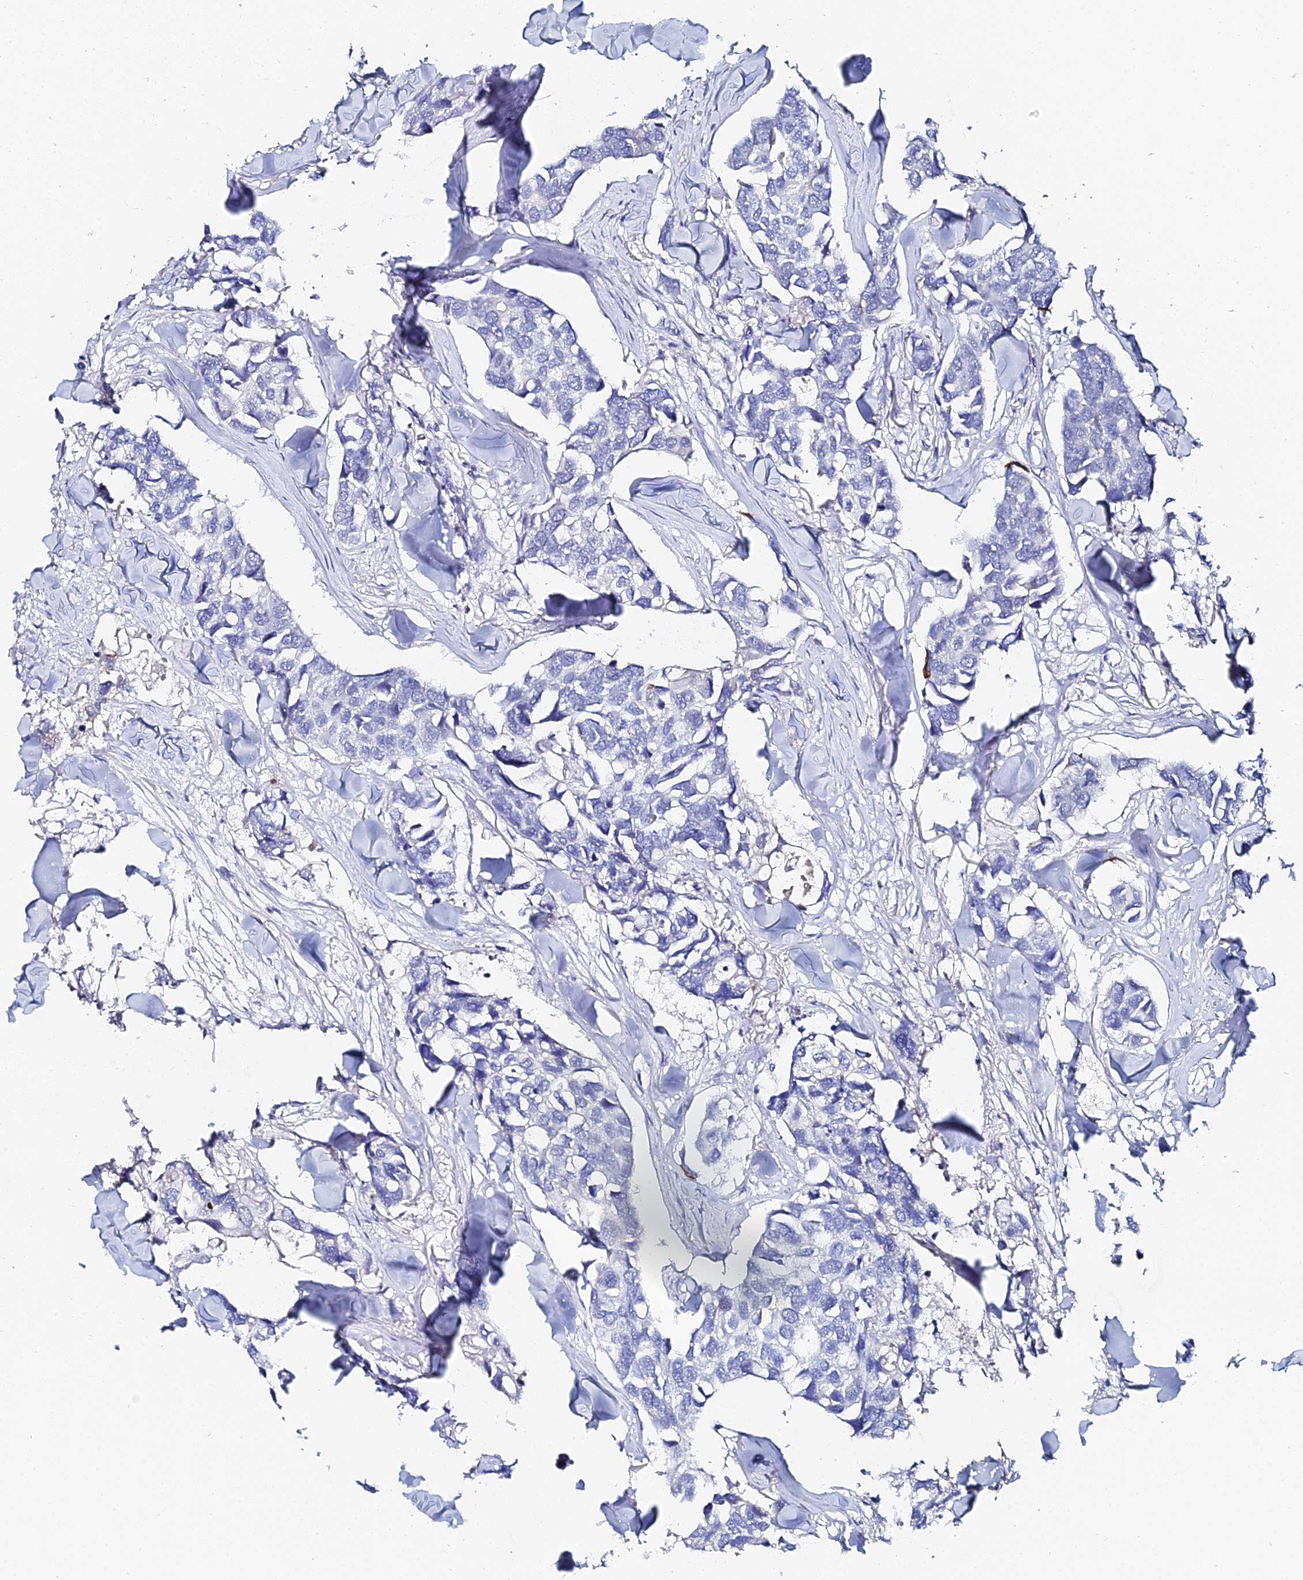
{"staining": {"intensity": "negative", "quantity": "none", "location": "none"}, "tissue": "breast cancer", "cell_type": "Tumor cells", "image_type": "cancer", "snomed": [{"axis": "morphology", "description": "Duct carcinoma"}, {"axis": "topography", "description": "Breast"}], "caption": "Infiltrating ductal carcinoma (breast) was stained to show a protein in brown. There is no significant expression in tumor cells.", "gene": "KRT17", "patient": {"sex": "female", "age": 83}}